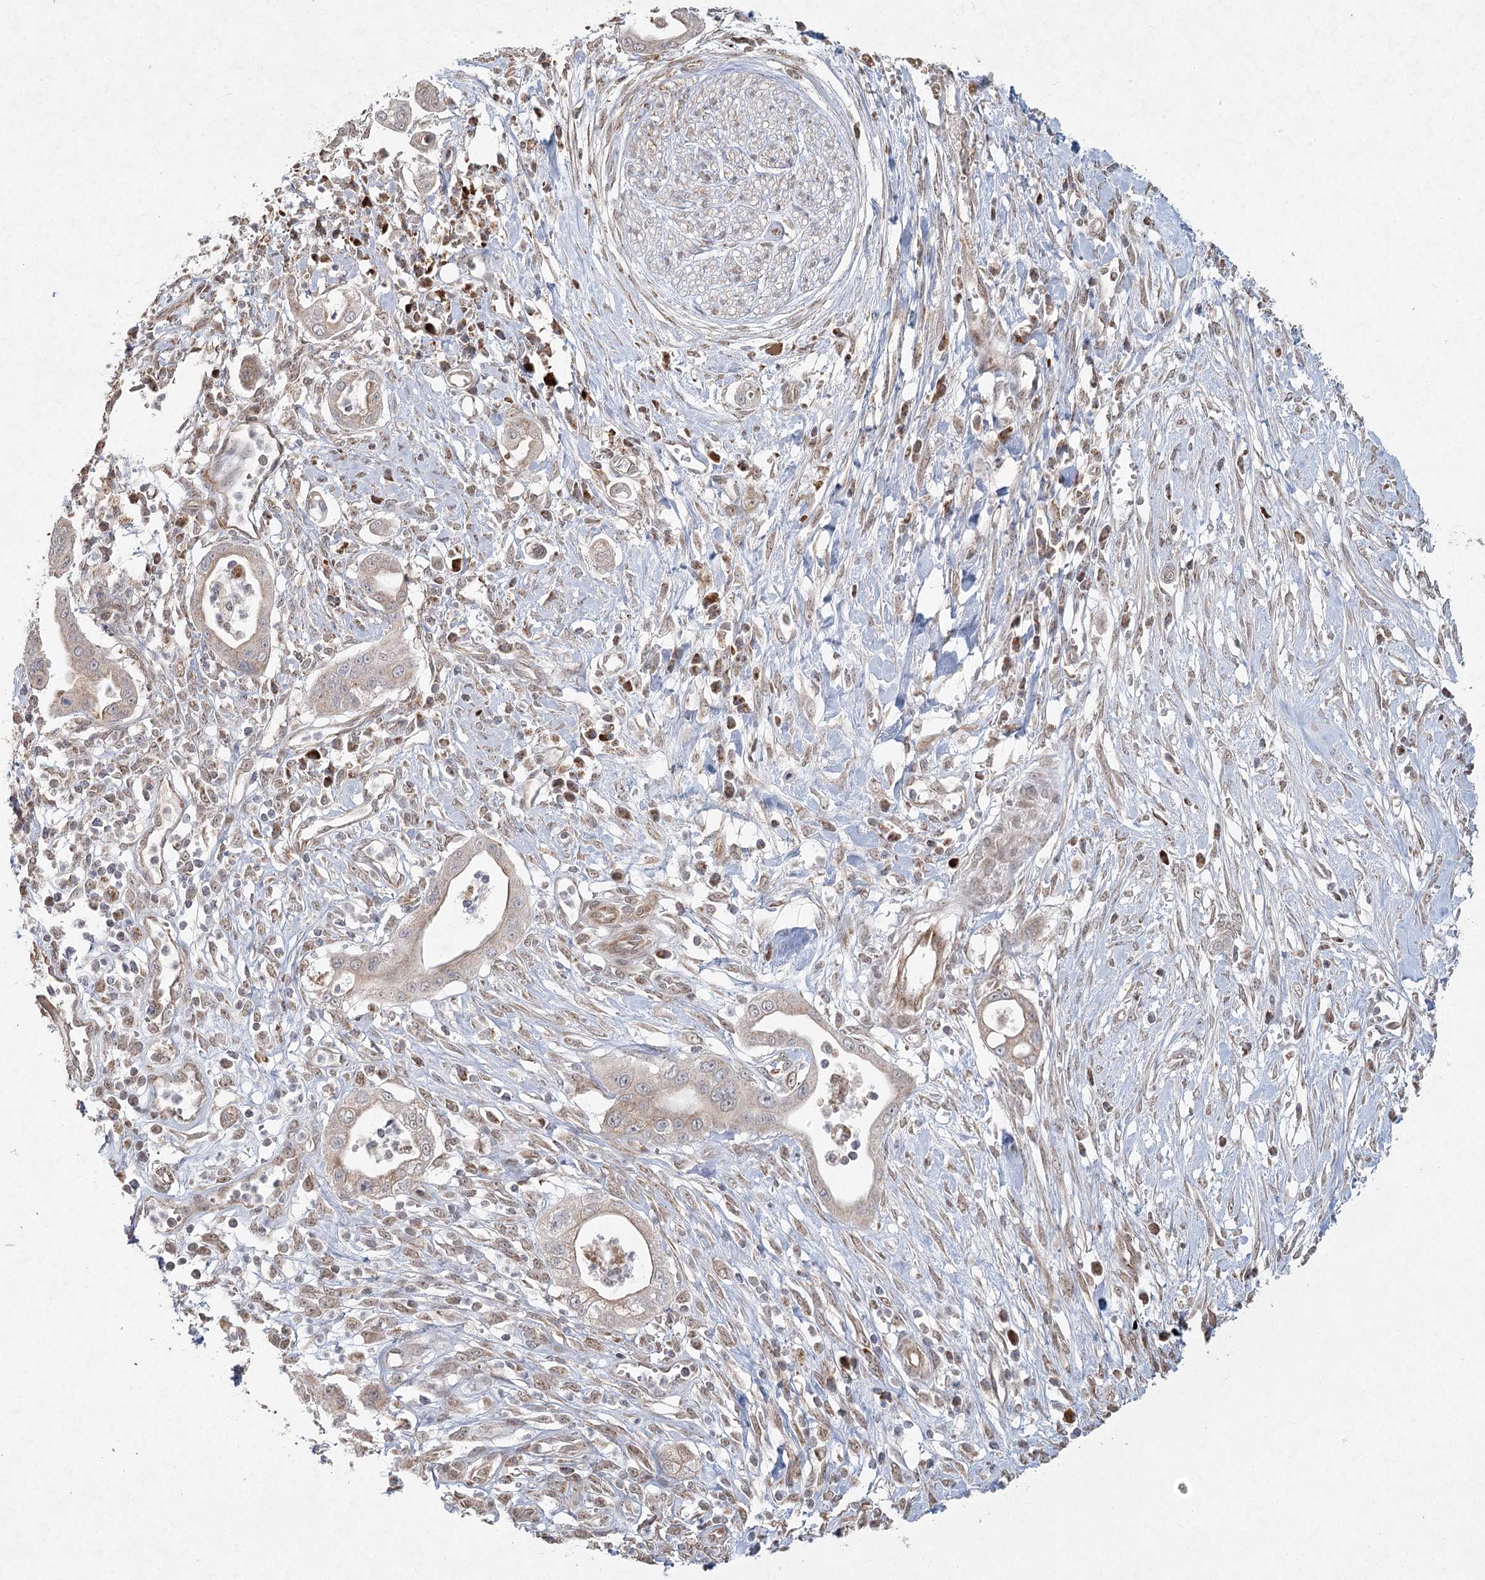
{"staining": {"intensity": "weak", "quantity": "<25%", "location": "cytoplasmic/membranous"}, "tissue": "pancreatic cancer", "cell_type": "Tumor cells", "image_type": "cancer", "snomed": [{"axis": "morphology", "description": "Adenocarcinoma, NOS"}, {"axis": "topography", "description": "Pancreas"}], "caption": "Immunohistochemical staining of pancreatic cancer (adenocarcinoma) displays no significant positivity in tumor cells. (DAB (3,3'-diaminobenzidine) immunohistochemistry, high magnification).", "gene": "LACTB", "patient": {"sex": "male", "age": 68}}